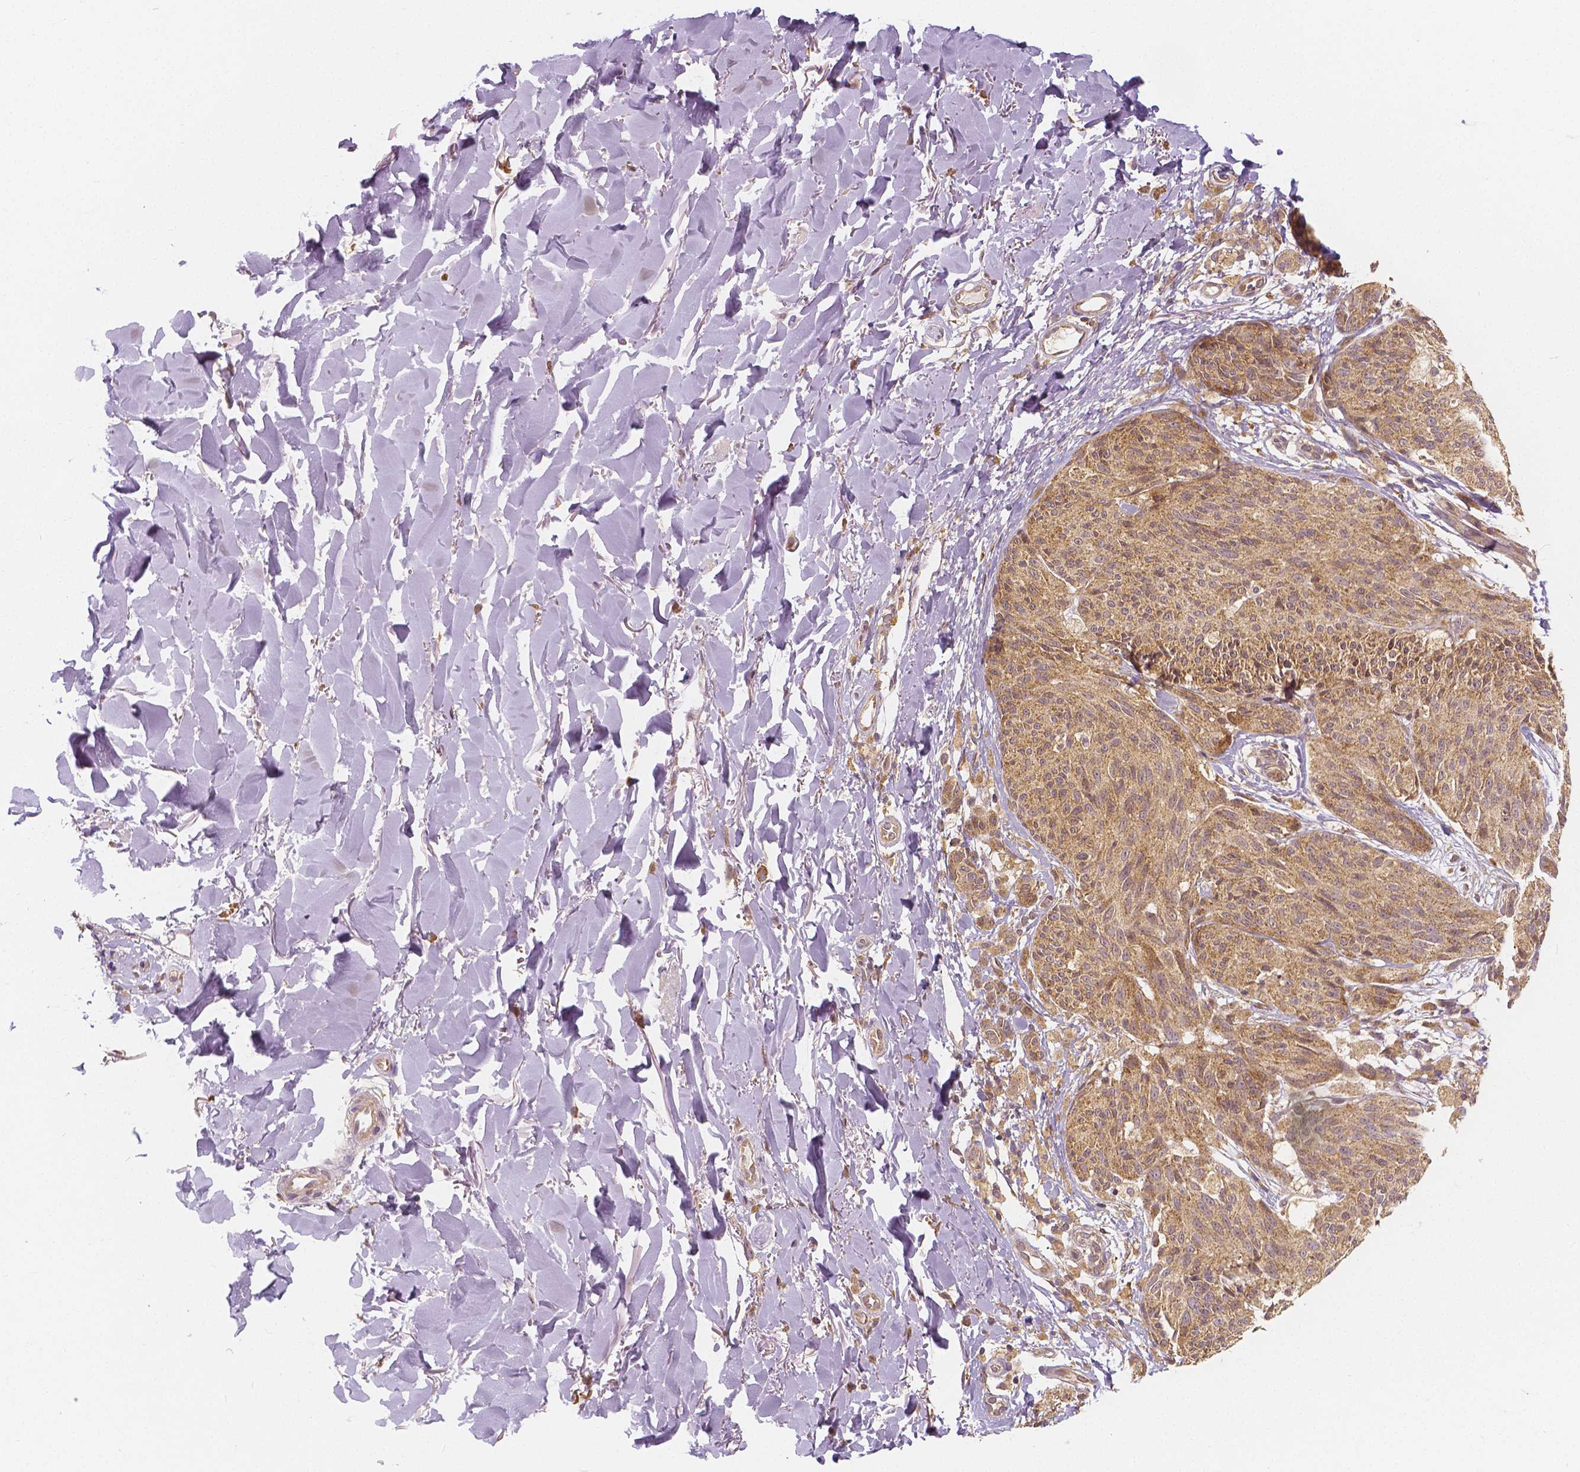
{"staining": {"intensity": "moderate", "quantity": ">75%", "location": "cytoplasmic/membranous"}, "tissue": "melanoma", "cell_type": "Tumor cells", "image_type": "cancer", "snomed": [{"axis": "morphology", "description": "Malignant melanoma, NOS"}, {"axis": "topography", "description": "Skin"}], "caption": "High-magnification brightfield microscopy of malignant melanoma stained with DAB (3,3'-diaminobenzidine) (brown) and counterstained with hematoxylin (blue). tumor cells exhibit moderate cytoplasmic/membranous positivity is identified in about>75% of cells.", "gene": "SNX12", "patient": {"sex": "female", "age": 87}}